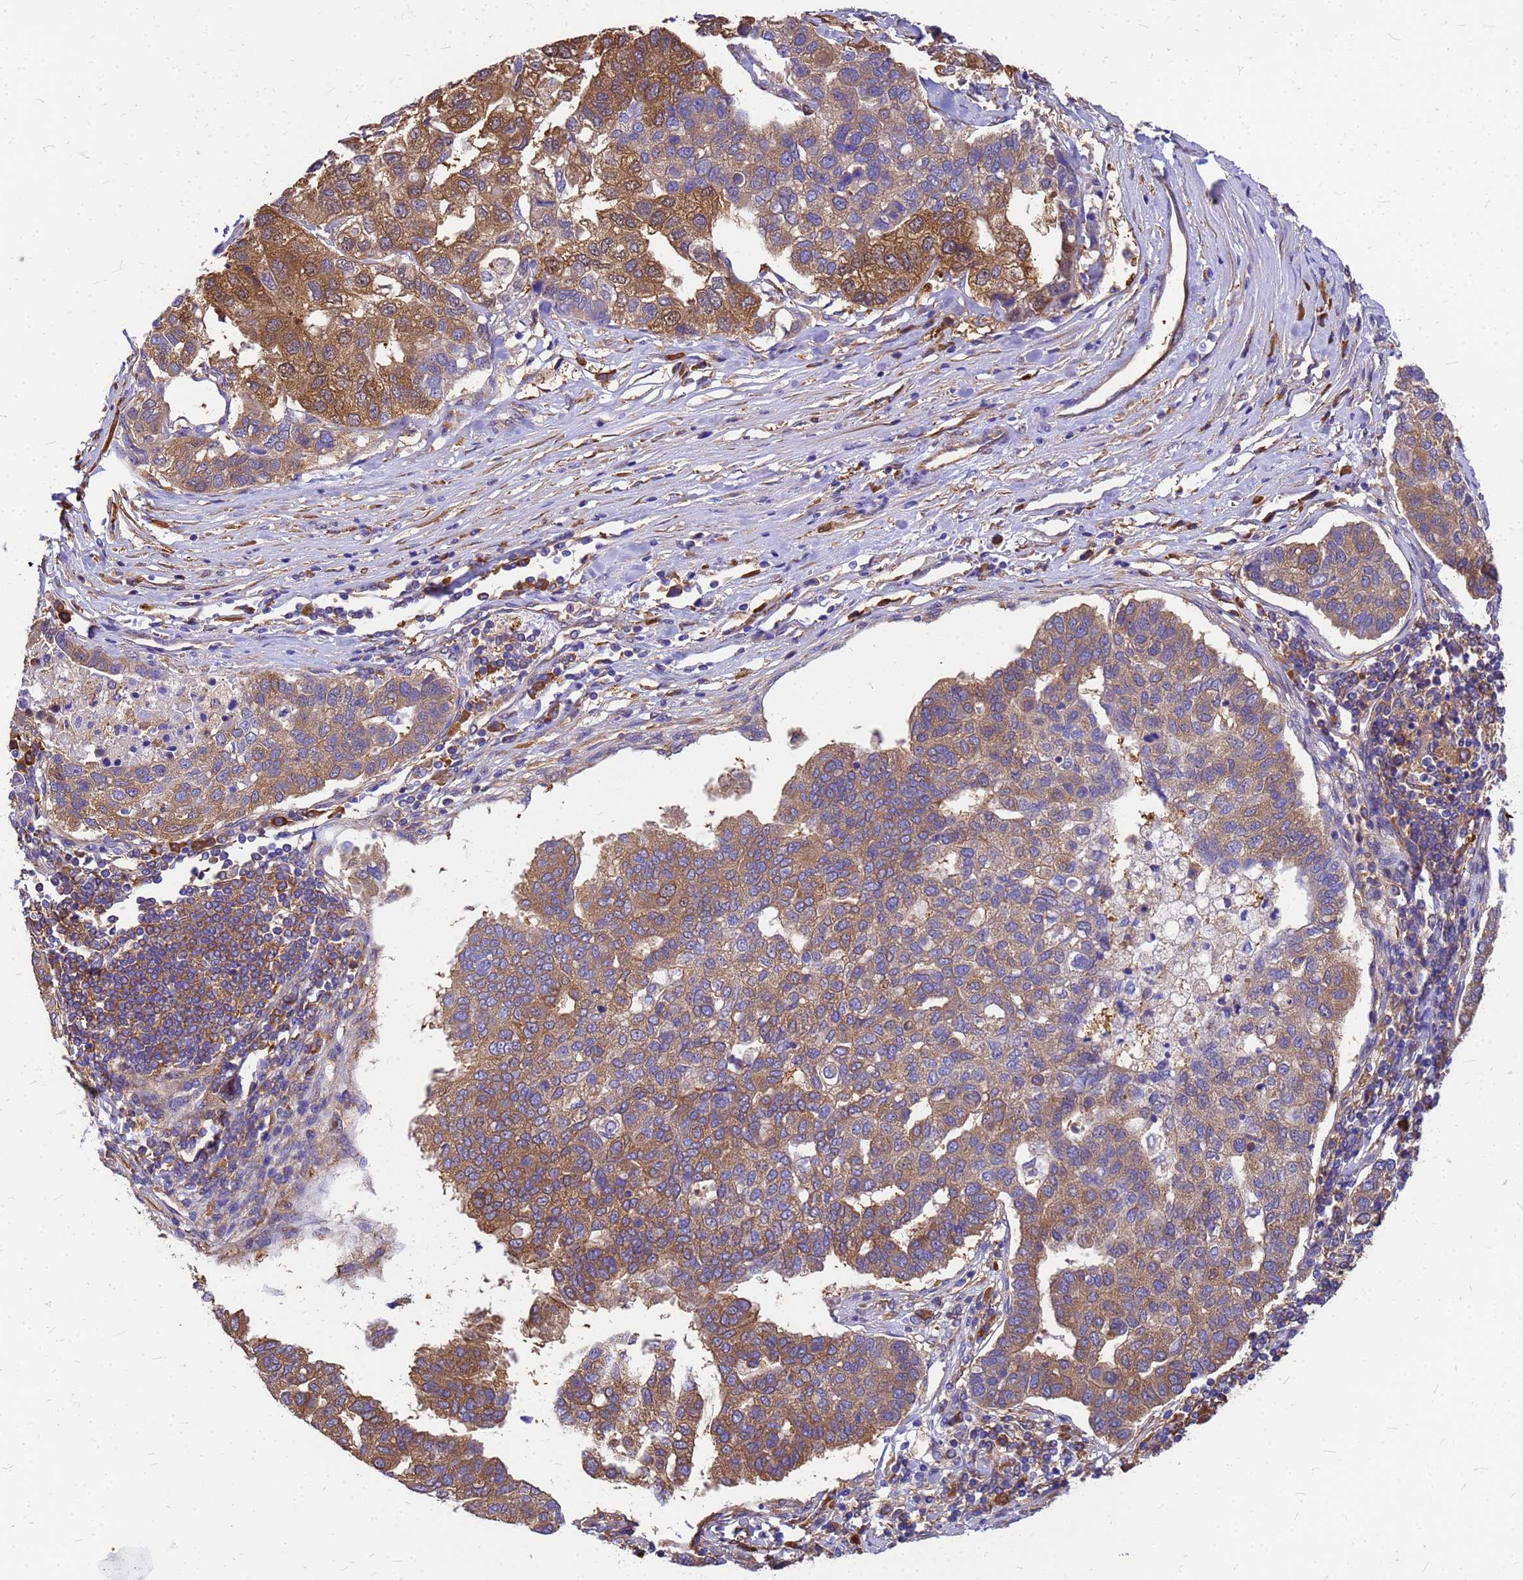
{"staining": {"intensity": "moderate", "quantity": ">75%", "location": "cytoplasmic/membranous"}, "tissue": "pancreatic cancer", "cell_type": "Tumor cells", "image_type": "cancer", "snomed": [{"axis": "morphology", "description": "Adenocarcinoma, NOS"}, {"axis": "topography", "description": "Pancreas"}], "caption": "Protein expression analysis of pancreatic cancer (adenocarcinoma) exhibits moderate cytoplasmic/membranous expression in approximately >75% of tumor cells.", "gene": "GID4", "patient": {"sex": "female", "age": 61}}